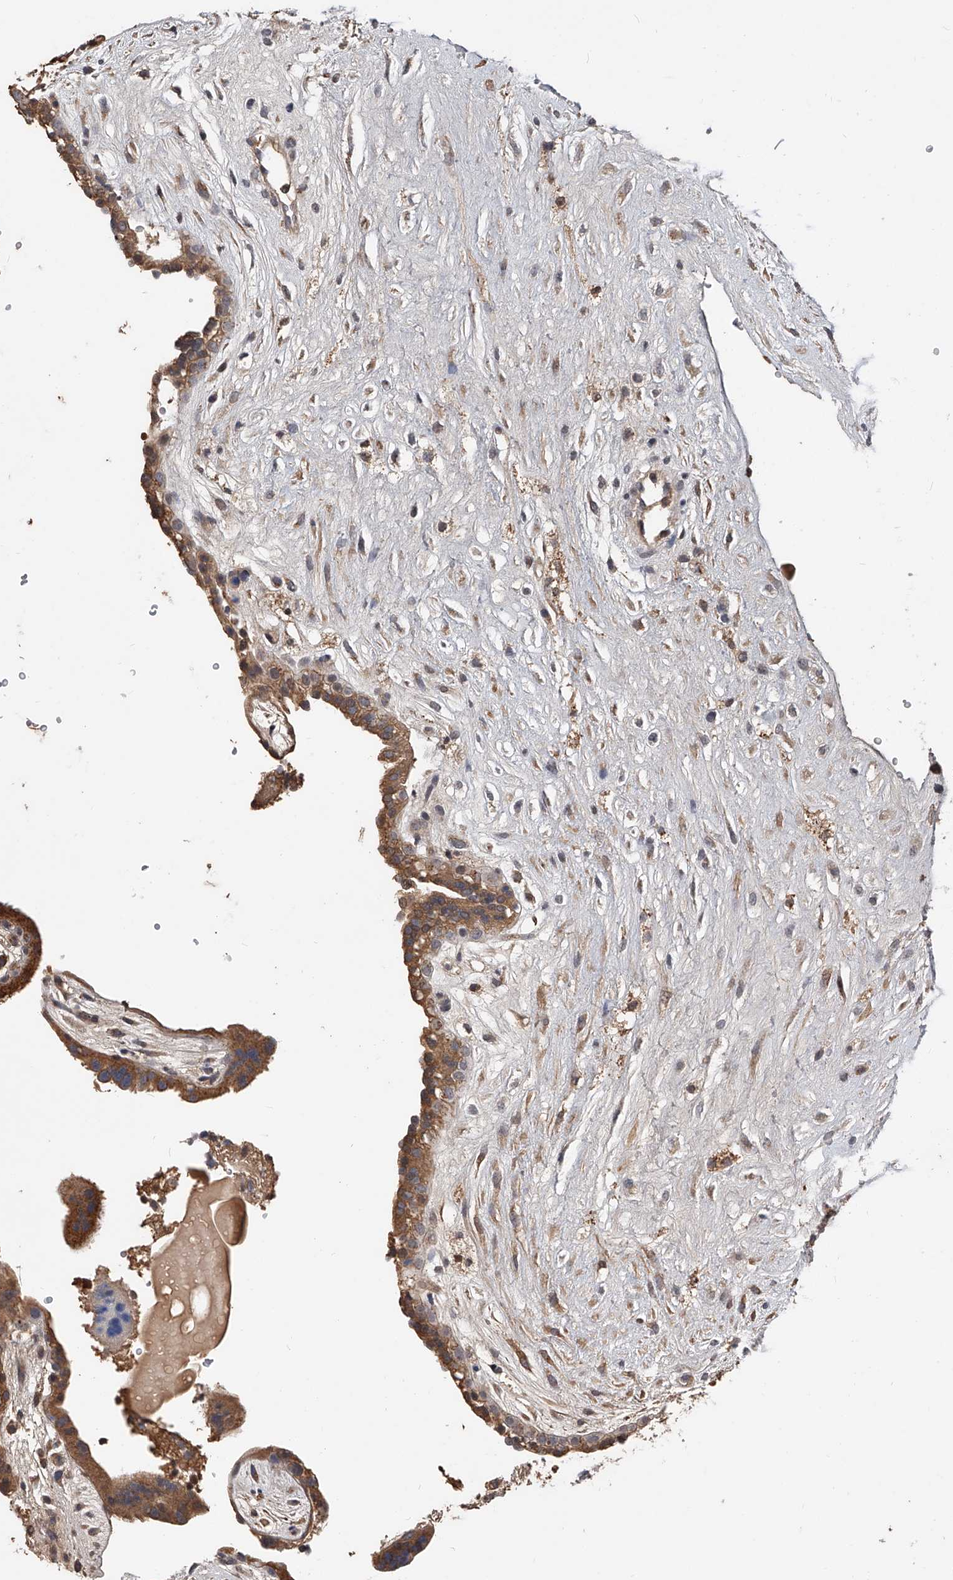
{"staining": {"intensity": "strong", "quantity": ">75%", "location": "cytoplasmic/membranous"}, "tissue": "placenta", "cell_type": "Trophoblastic cells", "image_type": "normal", "snomed": [{"axis": "morphology", "description": "Normal tissue, NOS"}, {"axis": "topography", "description": "Placenta"}], "caption": "Benign placenta was stained to show a protein in brown. There is high levels of strong cytoplasmic/membranous positivity in approximately >75% of trophoblastic cells.", "gene": "ZNF25", "patient": {"sex": "female", "age": 18}}